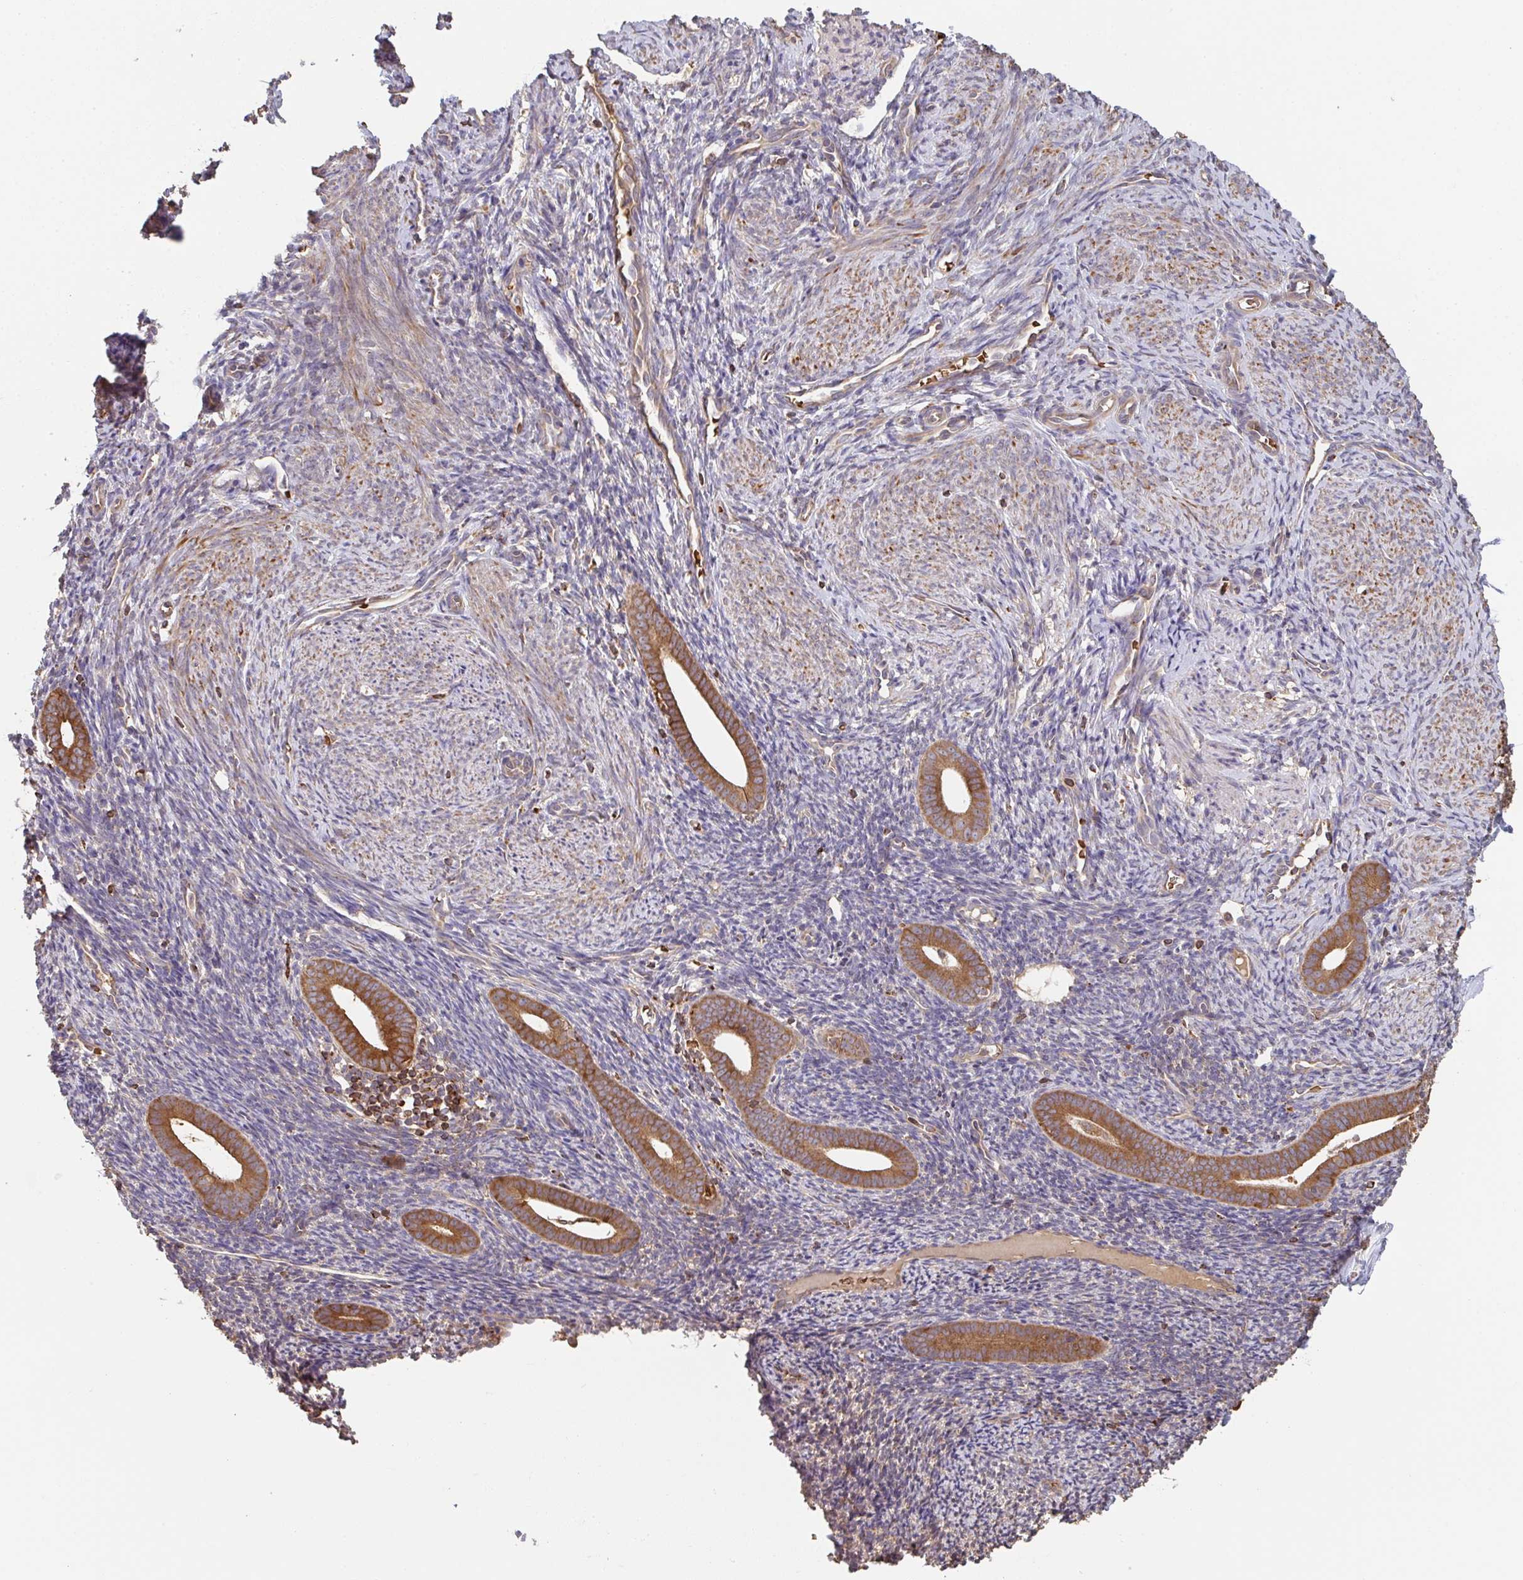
{"staining": {"intensity": "weak", "quantity": "25%-75%", "location": "cytoplasmic/membranous"}, "tissue": "endometrium", "cell_type": "Cells in endometrial stroma", "image_type": "normal", "snomed": [{"axis": "morphology", "description": "Normal tissue, NOS"}, {"axis": "topography", "description": "Endometrium"}], "caption": "Cells in endometrial stroma exhibit low levels of weak cytoplasmic/membranous staining in approximately 25%-75% of cells in unremarkable human endometrium. (brown staining indicates protein expression, while blue staining denotes nuclei).", "gene": "POLG", "patient": {"sex": "female", "age": 39}}